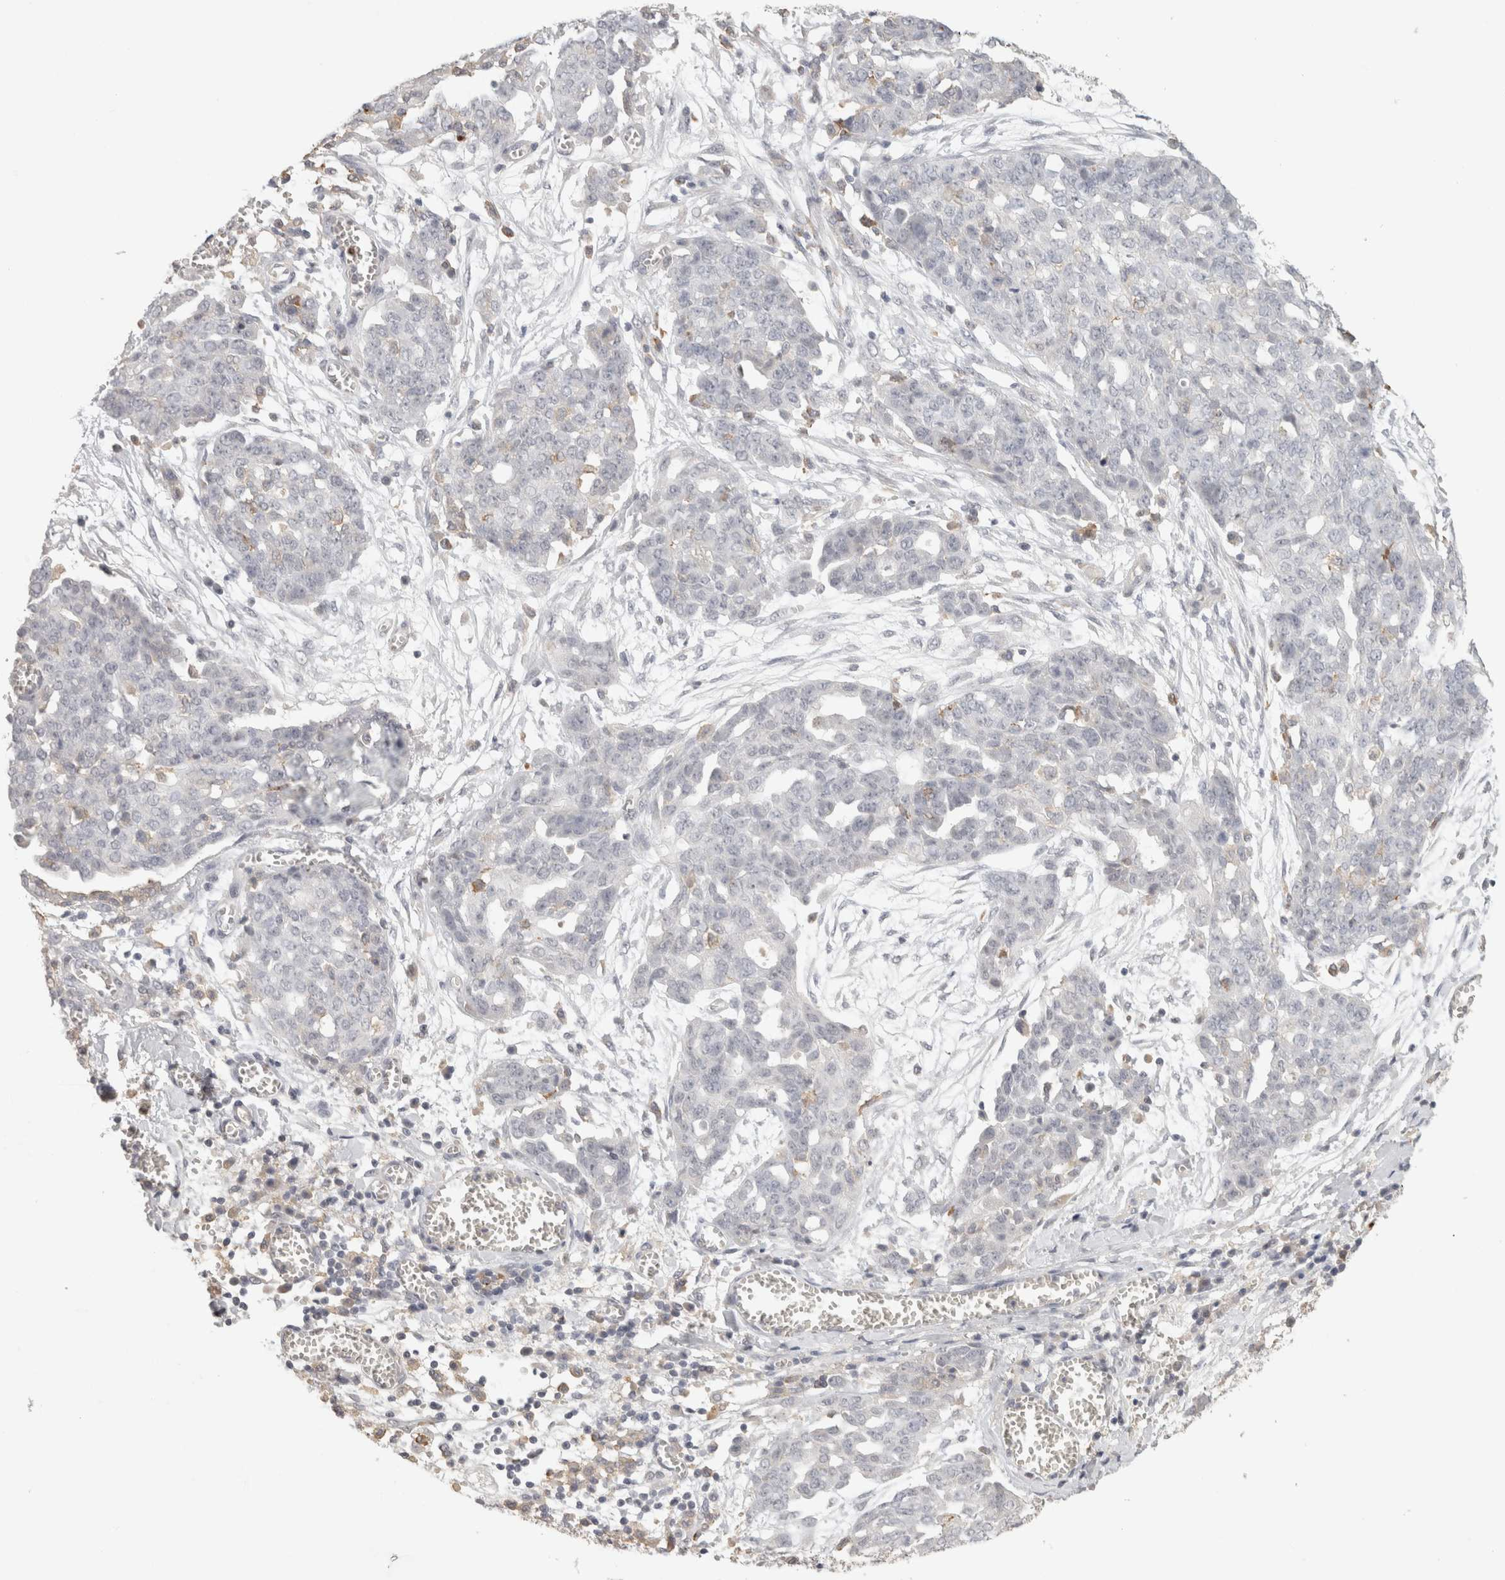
{"staining": {"intensity": "negative", "quantity": "none", "location": "none"}, "tissue": "ovarian cancer", "cell_type": "Tumor cells", "image_type": "cancer", "snomed": [{"axis": "morphology", "description": "Cystadenocarcinoma, serous, NOS"}, {"axis": "topography", "description": "Soft tissue"}, {"axis": "topography", "description": "Ovary"}], "caption": "The immunohistochemistry histopathology image has no significant expression in tumor cells of ovarian cancer tissue.", "gene": "HAVCR2", "patient": {"sex": "female", "age": 57}}